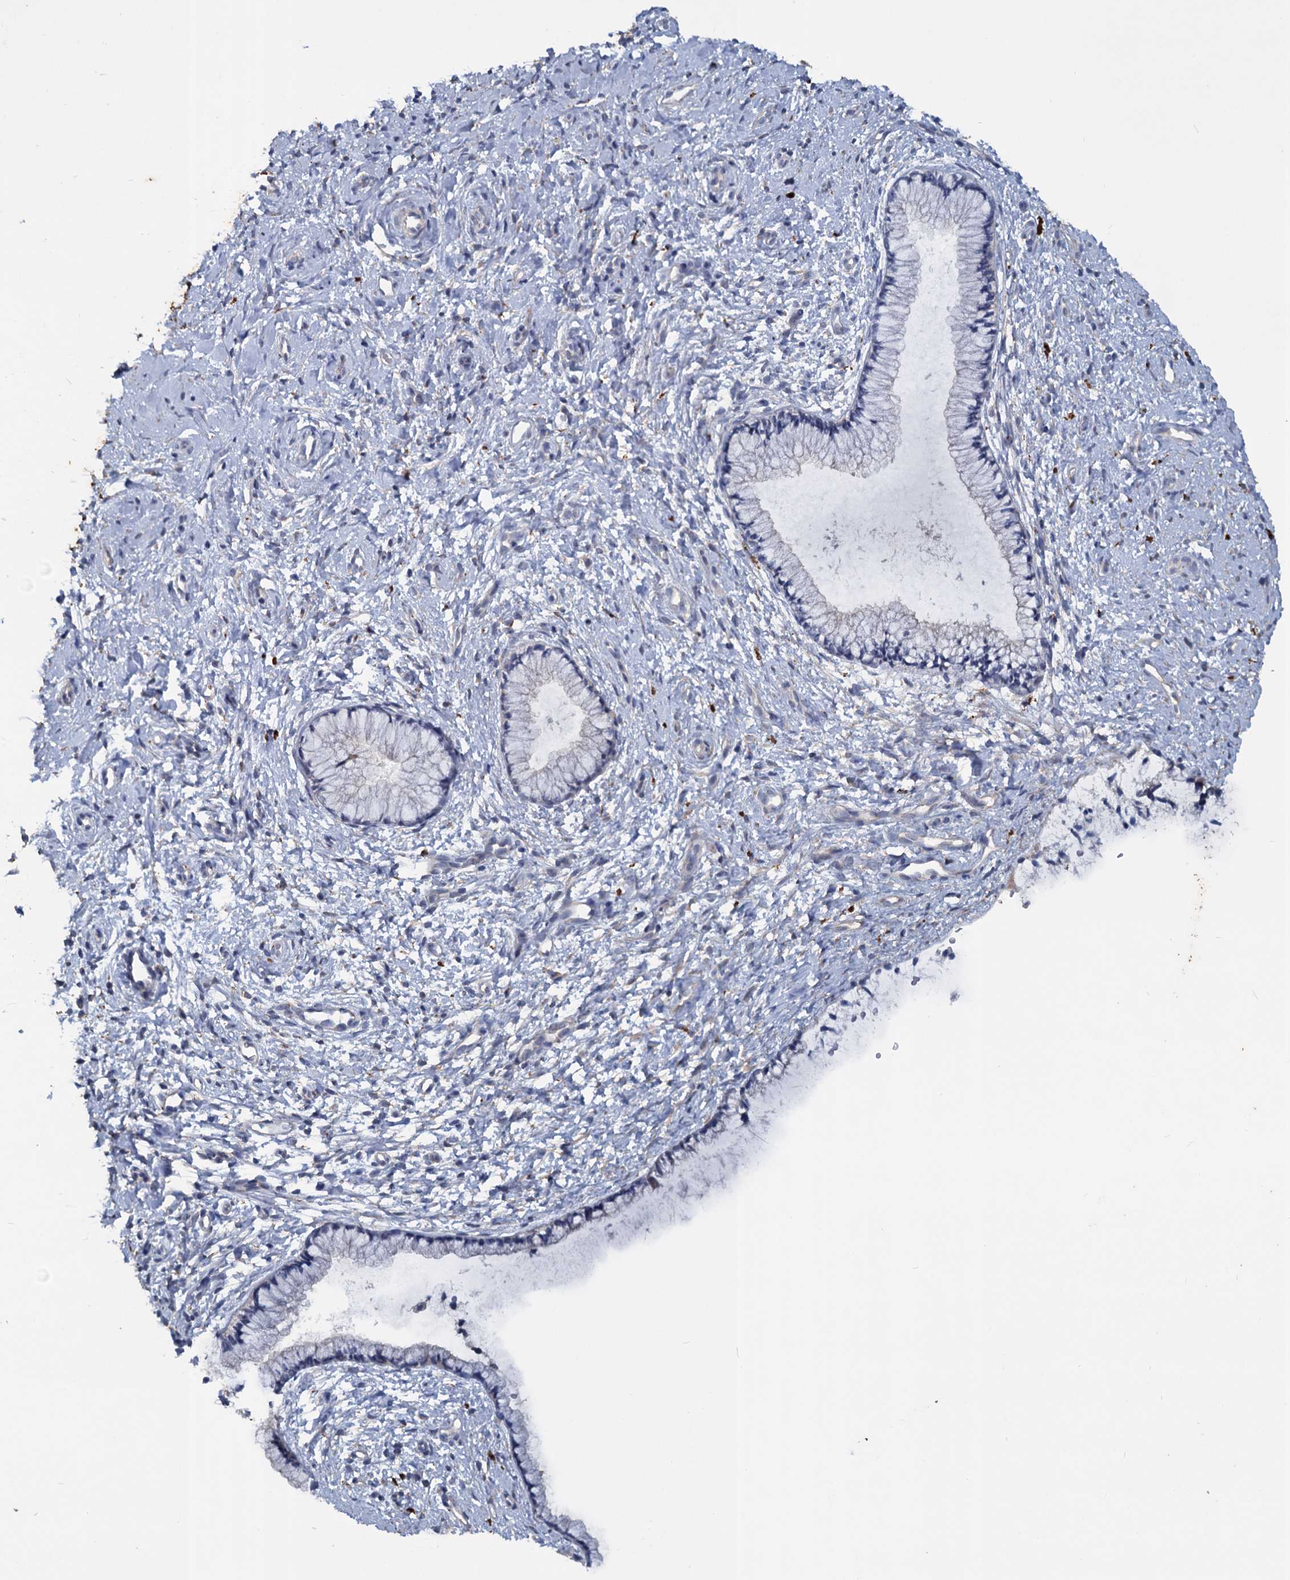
{"staining": {"intensity": "negative", "quantity": "none", "location": "none"}, "tissue": "cervix", "cell_type": "Glandular cells", "image_type": "normal", "snomed": [{"axis": "morphology", "description": "Normal tissue, NOS"}, {"axis": "topography", "description": "Cervix"}], "caption": "Protein analysis of normal cervix exhibits no significant staining in glandular cells. (DAB (3,3'-diaminobenzidine) IHC with hematoxylin counter stain).", "gene": "SLC2A7", "patient": {"sex": "female", "age": 57}}